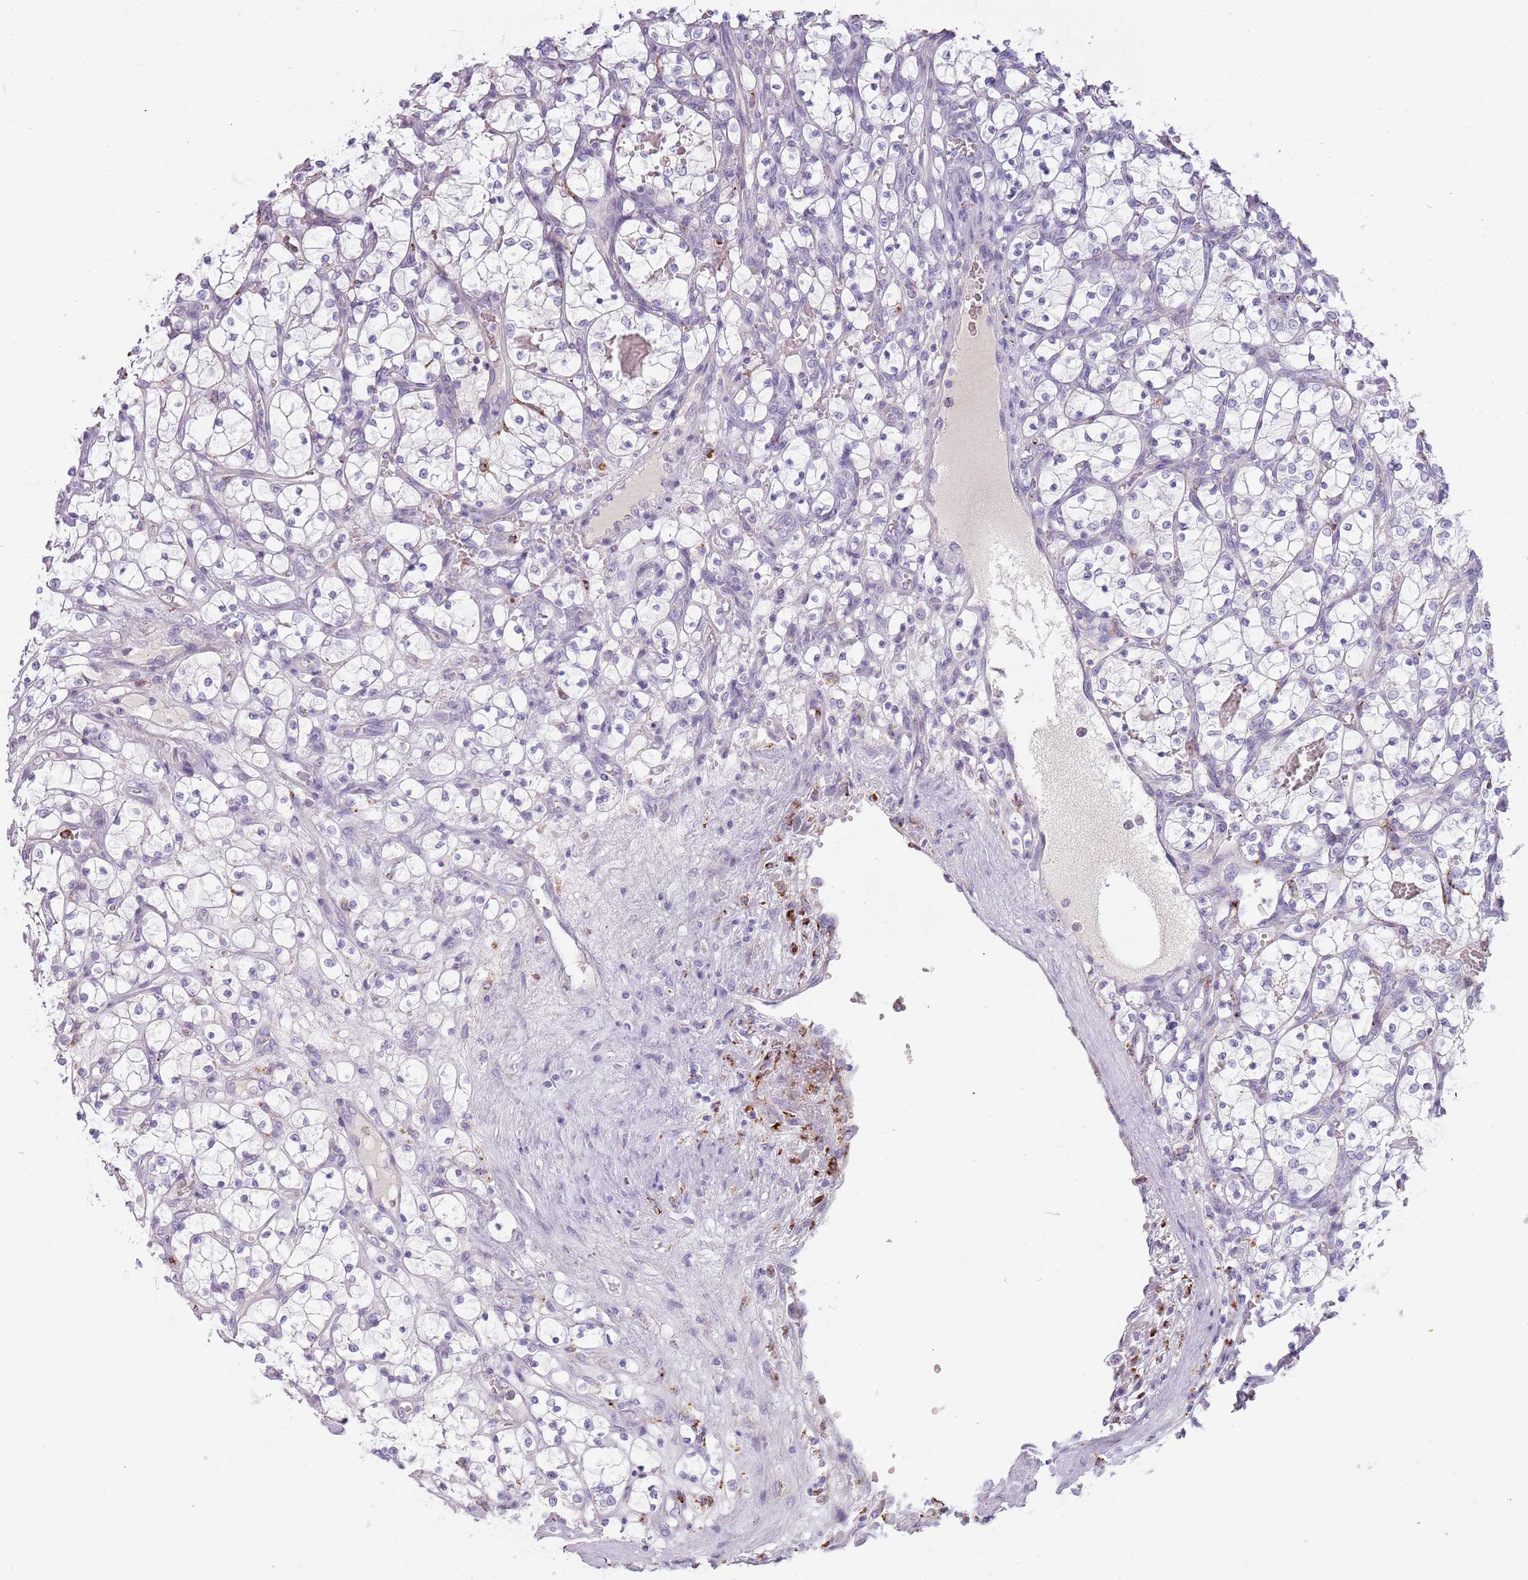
{"staining": {"intensity": "negative", "quantity": "none", "location": "none"}, "tissue": "renal cancer", "cell_type": "Tumor cells", "image_type": "cancer", "snomed": [{"axis": "morphology", "description": "Adenocarcinoma, NOS"}, {"axis": "topography", "description": "Kidney"}], "caption": "DAB (3,3'-diaminobenzidine) immunohistochemical staining of human adenocarcinoma (renal) demonstrates no significant staining in tumor cells.", "gene": "NWD2", "patient": {"sex": "female", "age": 69}}